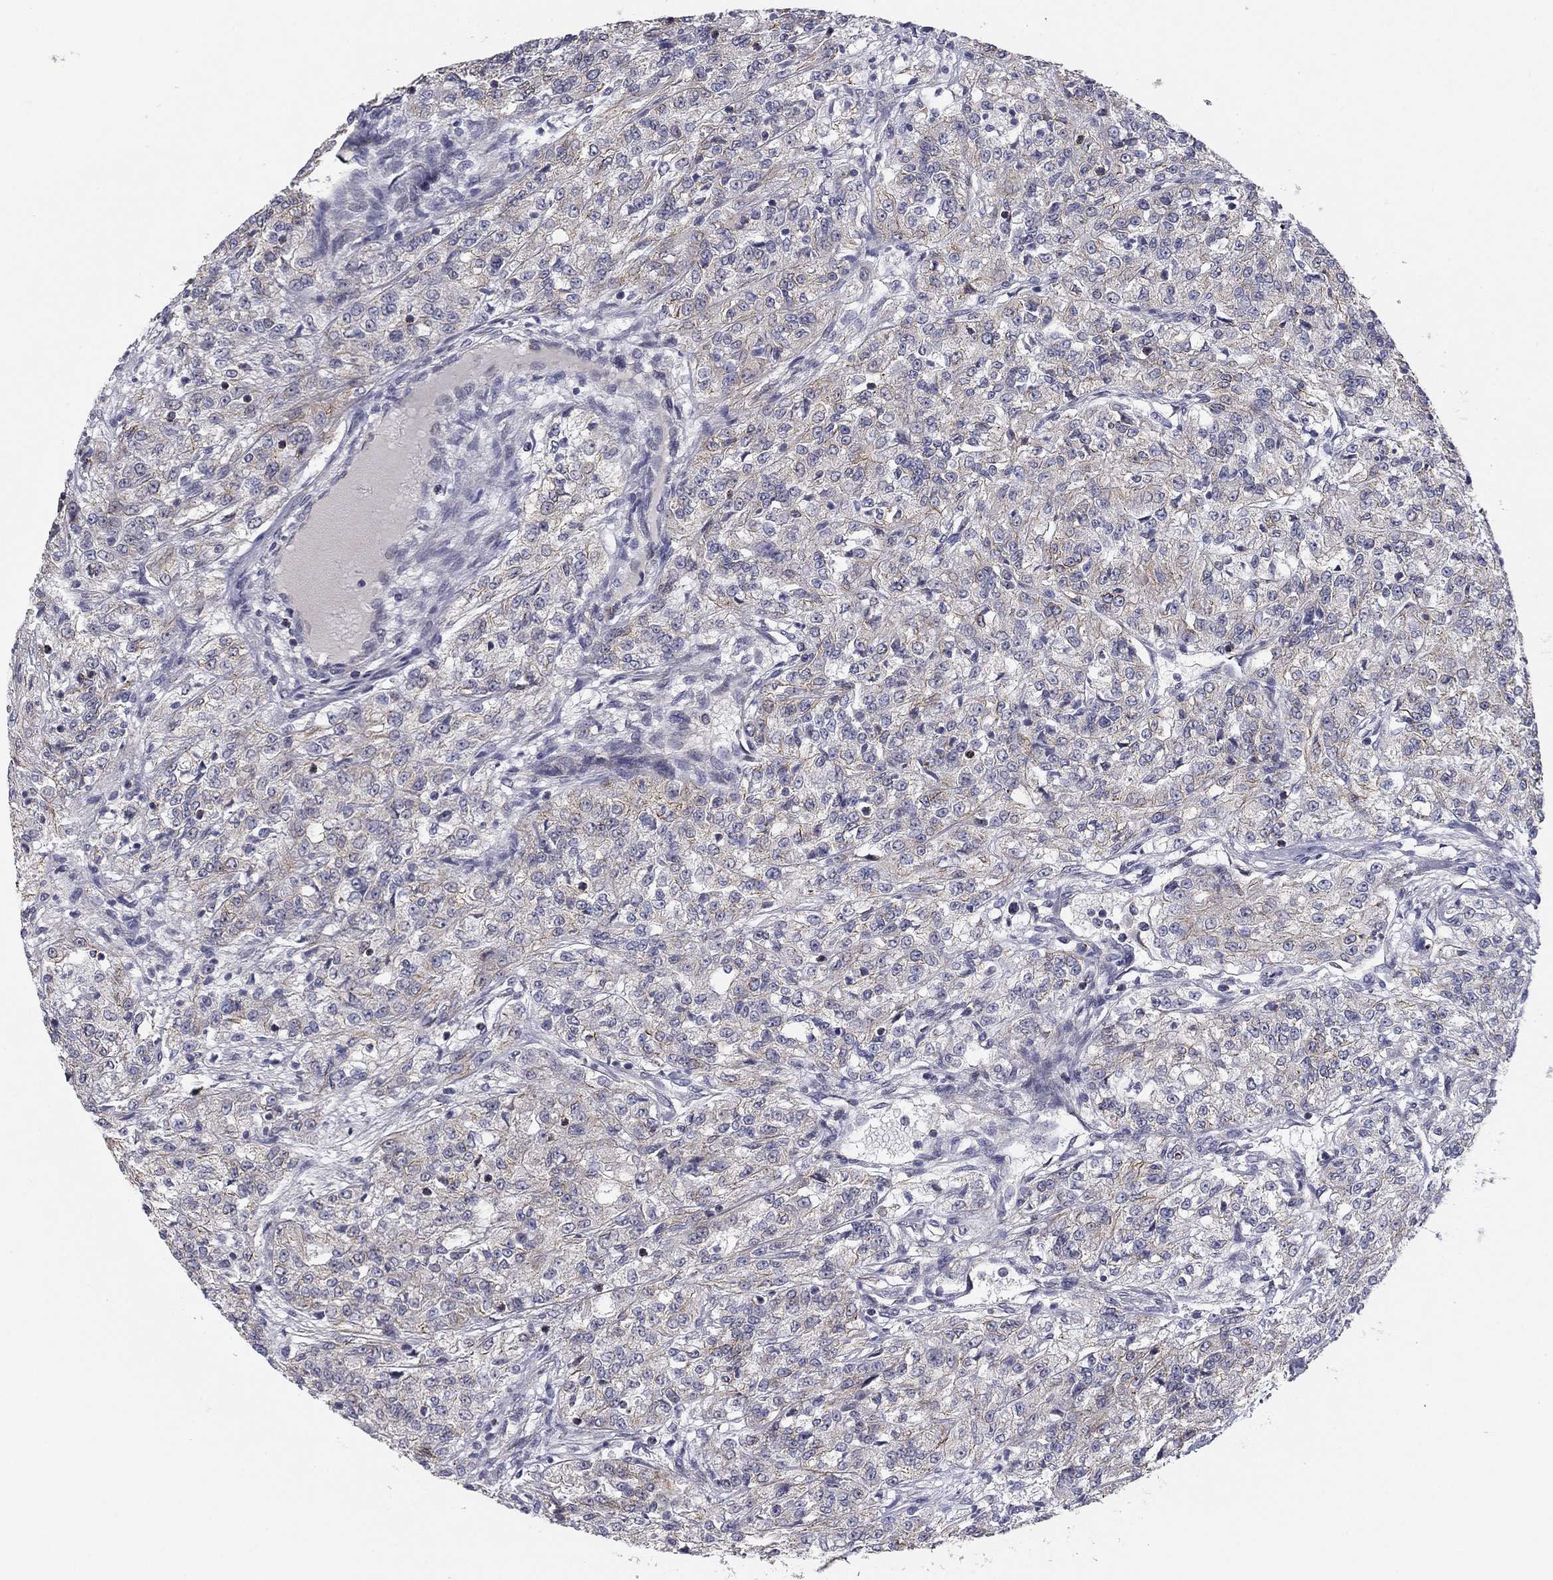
{"staining": {"intensity": "weak", "quantity": "<25%", "location": "cytoplasmic/membranous"}, "tissue": "renal cancer", "cell_type": "Tumor cells", "image_type": "cancer", "snomed": [{"axis": "morphology", "description": "Adenocarcinoma, NOS"}, {"axis": "topography", "description": "Kidney"}], "caption": "IHC histopathology image of neoplastic tissue: human renal cancer stained with DAB displays no significant protein staining in tumor cells.", "gene": "SEPTIN3", "patient": {"sex": "female", "age": 63}}